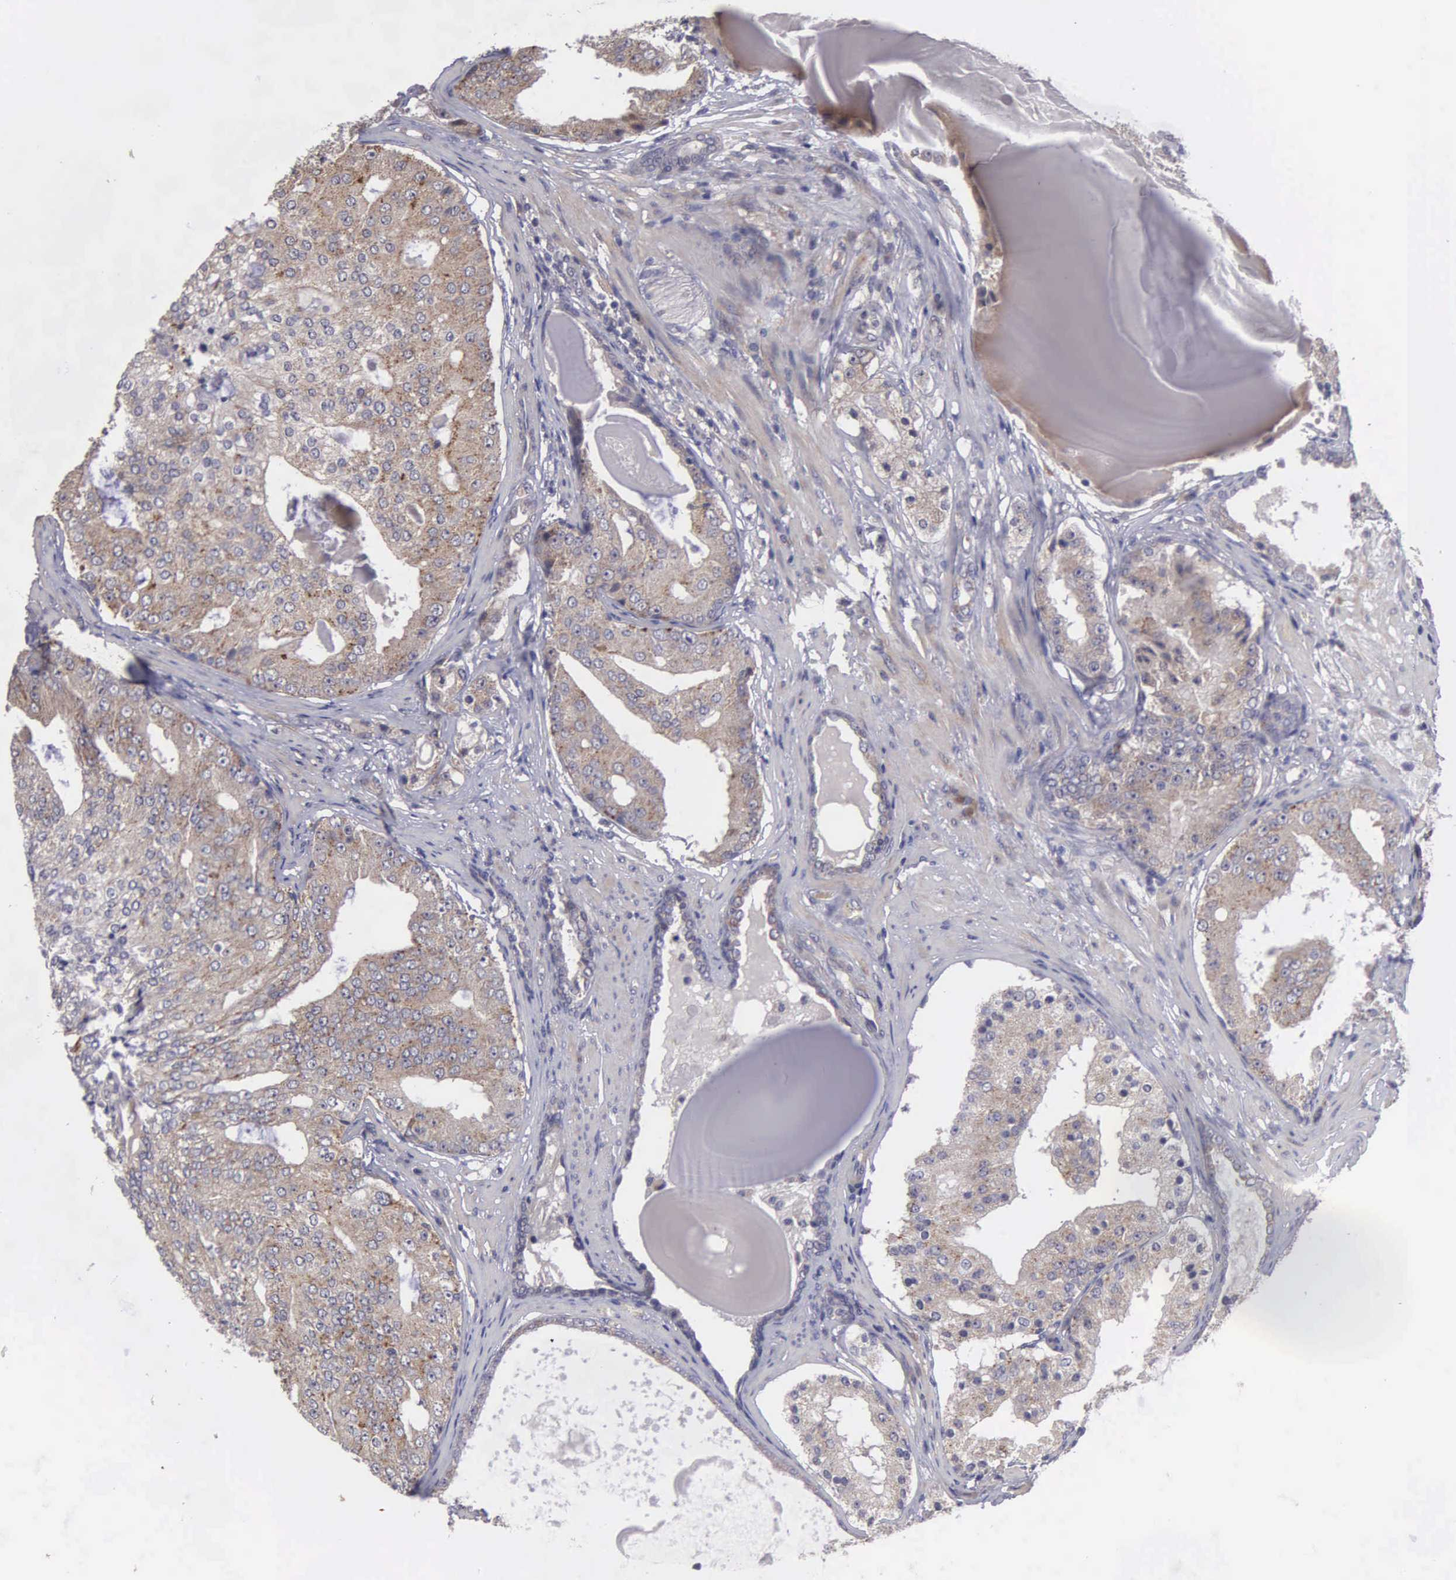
{"staining": {"intensity": "moderate", "quantity": ">75%", "location": "cytoplasmic/membranous"}, "tissue": "prostate cancer", "cell_type": "Tumor cells", "image_type": "cancer", "snomed": [{"axis": "morphology", "description": "Adenocarcinoma, High grade"}, {"axis": "topography", "description": "Prostate"}], "caption": "Moderate cytoplasmic/membranous positivity for a protein is identified in about >75% of tumor cells of prostate cancer using immunohistochemistry (IHC).", "gene": "RTL10", "patient": {"sex": "male", "age": 68}}